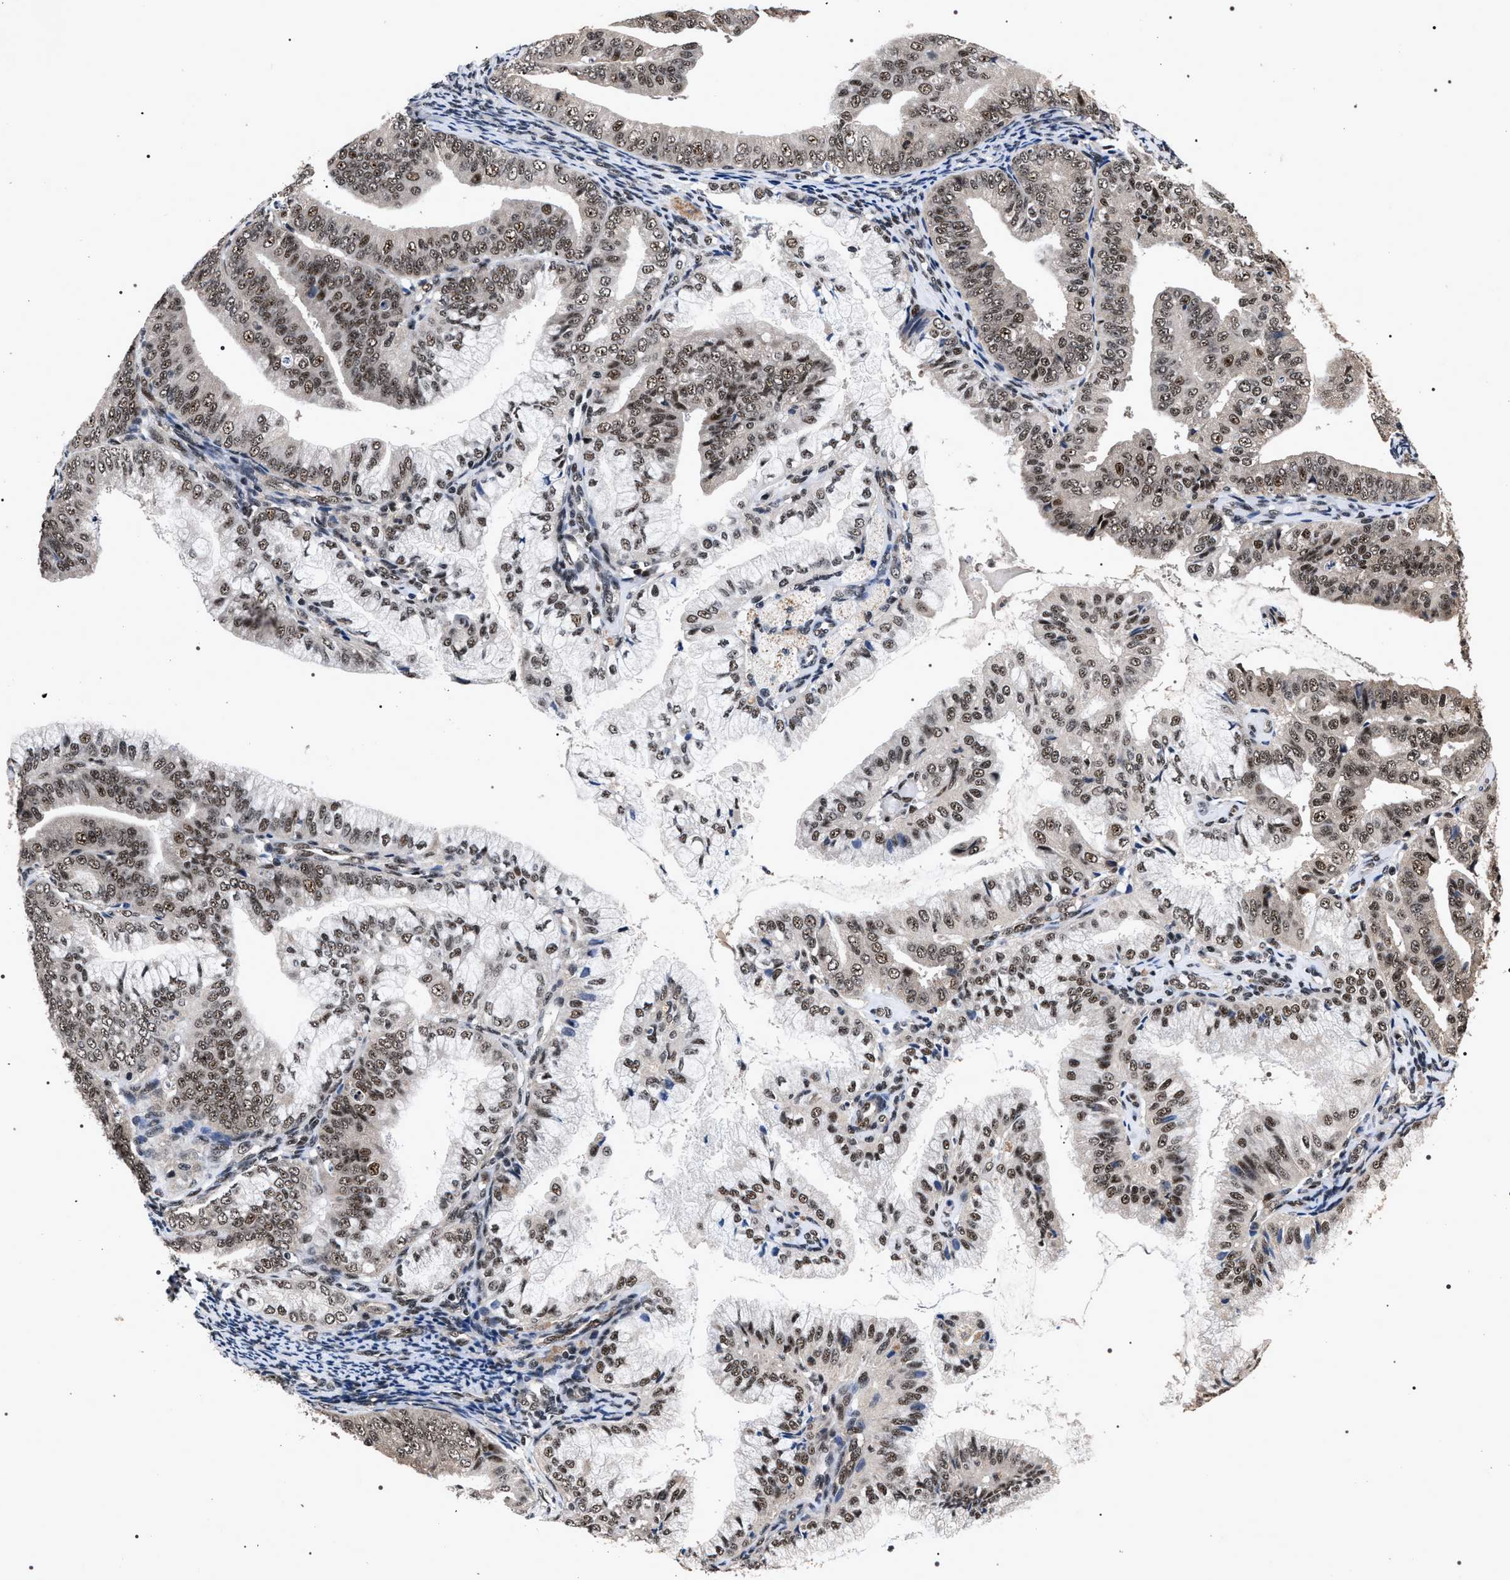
{"staining": {"intensity": "moderate", "quantity": ">75%", "location": "nuclear"}, "tissue": "endometrial cancer", "cell_type": "Tumor cells", "image_type": "cancer", "snomed": [{"axis": "morphology", "description": "Adenocarcinoma, NOS"}, {"axis": "topography", "description": "Endometrium"}], "caption": "Immunohistochemistry image of endometrial cancer (adenocarcinoma) stained for a protein (brown), which exhibits medium levels of moderate nuclear positivity in approximately >75% of tumor cells.", "gene": "RRP1B", "patient": {"sex": "female", "age": 63}}